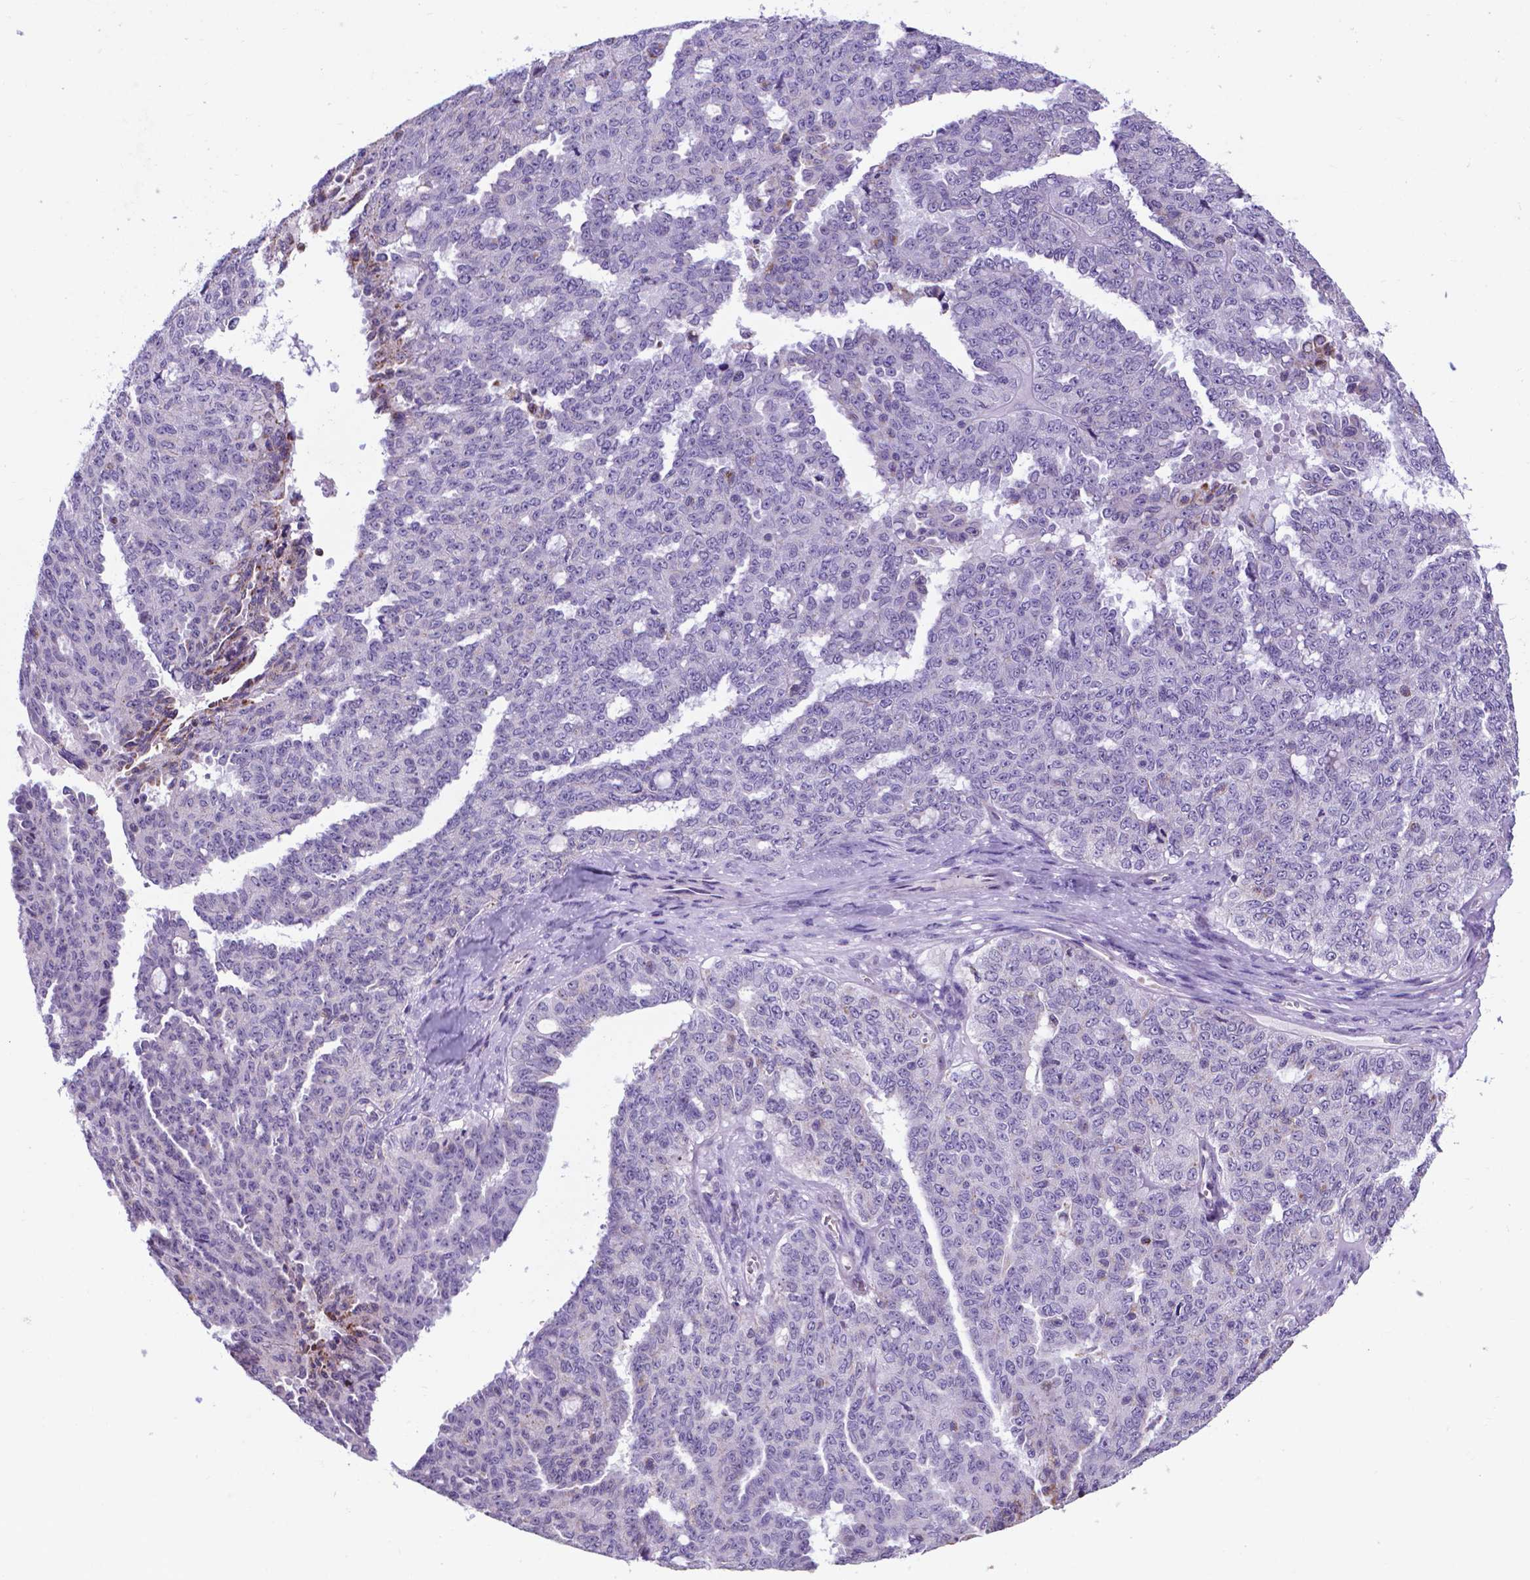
{"staining": {"intensity": "negative", "quantity": "none", "location": "none"}, "tissue": "ovarian cancer", "cell_type": "Tumor cells", "image_type": "cancer", "snomed": [{"axis": "morphology", "description": "Cystadenocarcinoma, serous, NOS"}, {"axis": "topography", "description": "Ovary"}], "caption": "Immunohistochemistry micrograph of neoplastic tissue: human serous cystadenocarcinoma (ovarian) stained with DAB reveals no significant protein staining in tumor cells.", "gene": "POU3F3", "patient": {"sex": "female", "age": 71}}